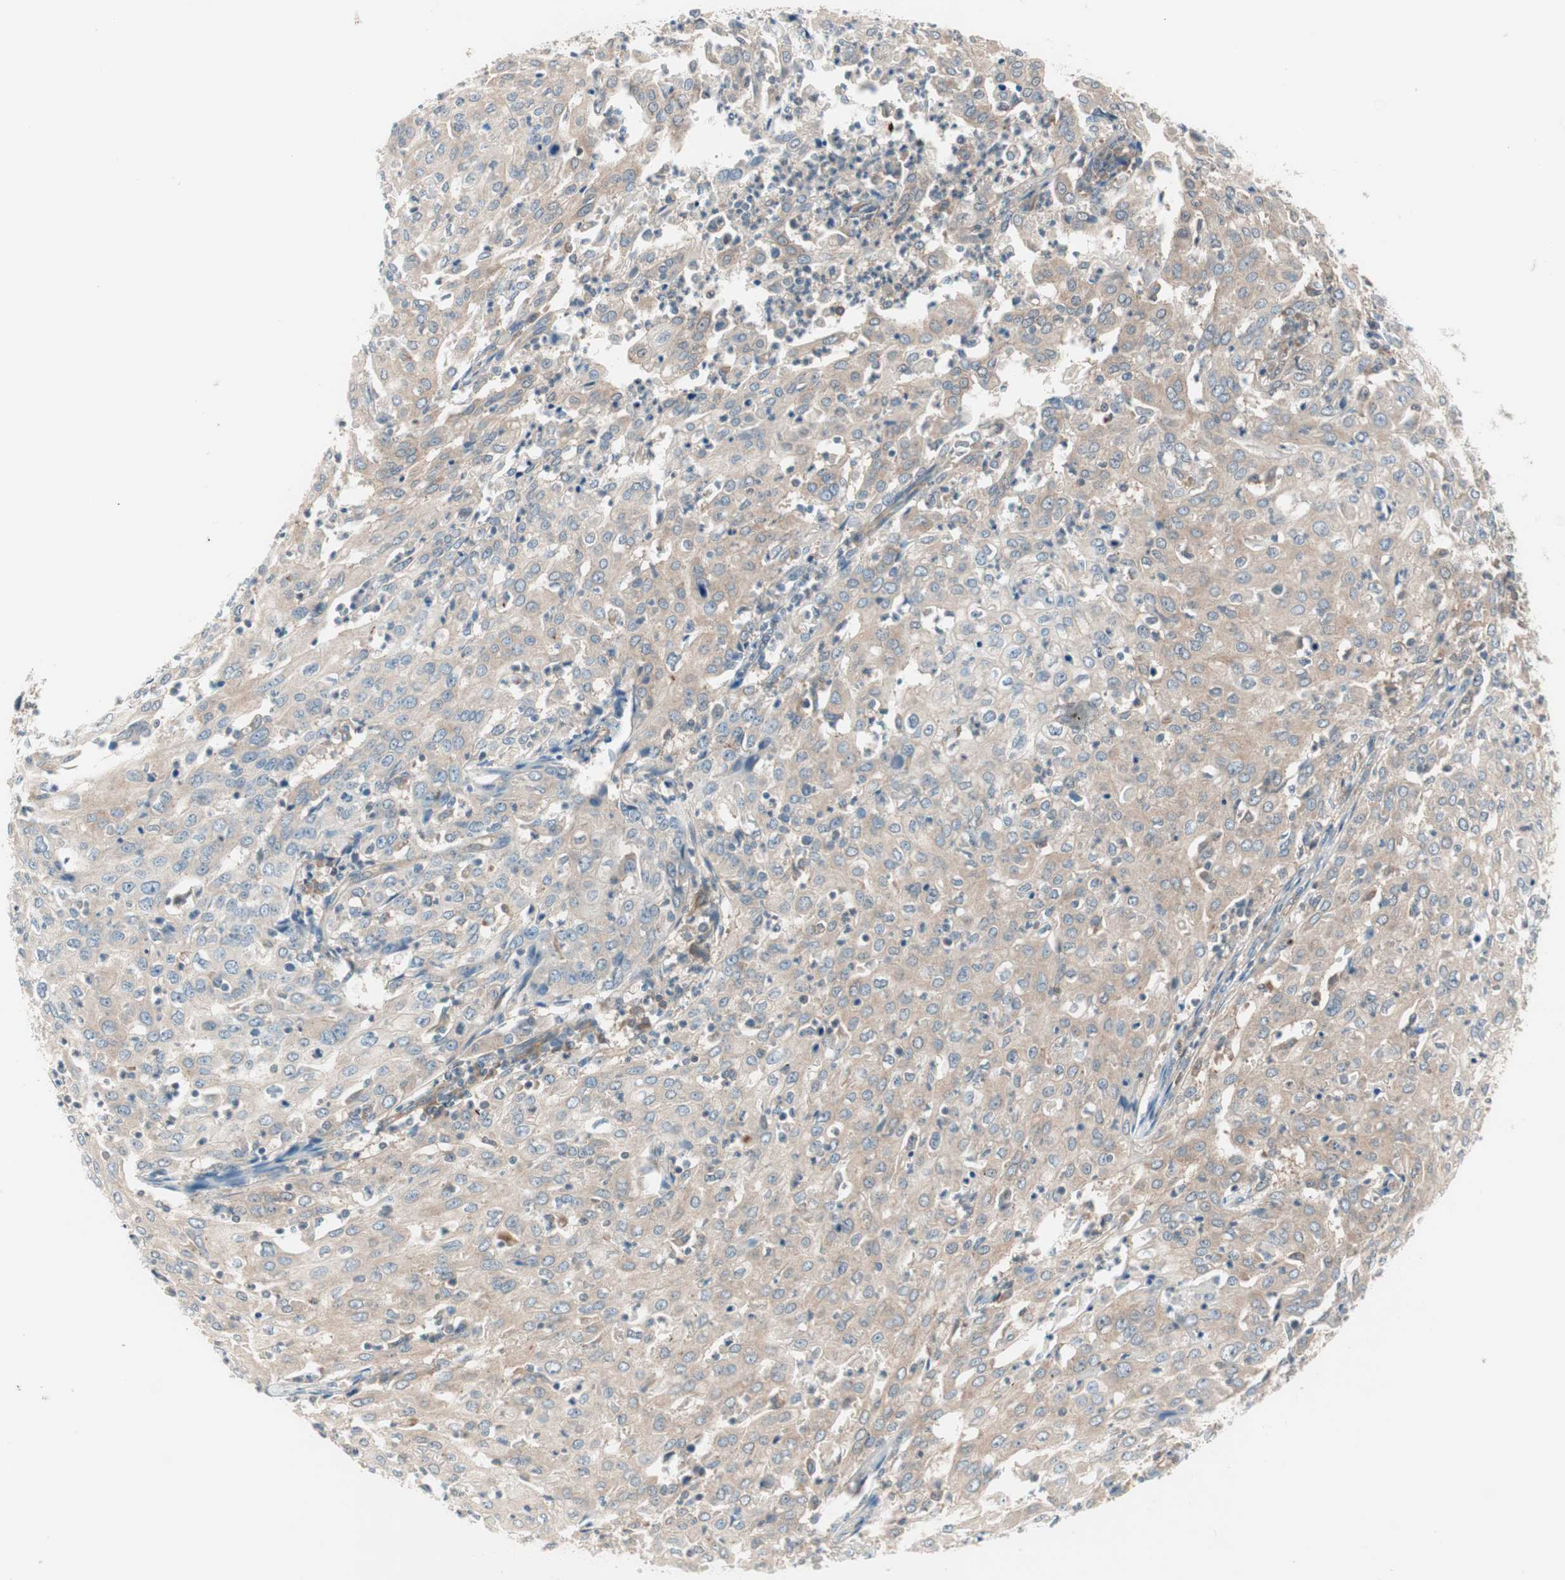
{"staining": {"intensity": "weak", "quantity": ">75%", "location": "cytoplasmic/membranous"}, "tissue": "cervical cancer", "cell_type": "Tumor cells", "image_type": "cancer", "snomed": [{"axis": "morphology", "description": "Squamous cell carcinoma, NOS"}, {"axis": "topography", "description": "Cervix"}], "caption": "Squamous cell carcinoma (cervical) was stained to show a protein in brown. There is low levels of weak cytoplasmic/membranous expression in about >75% of tumor cells. The staining is performed using DAB brown chromogen to label protein expression. The nuclei are counter-stained blue using hematoxylin.", "gene": "GALT", "patient": {"sex": "female", "age": 39}}